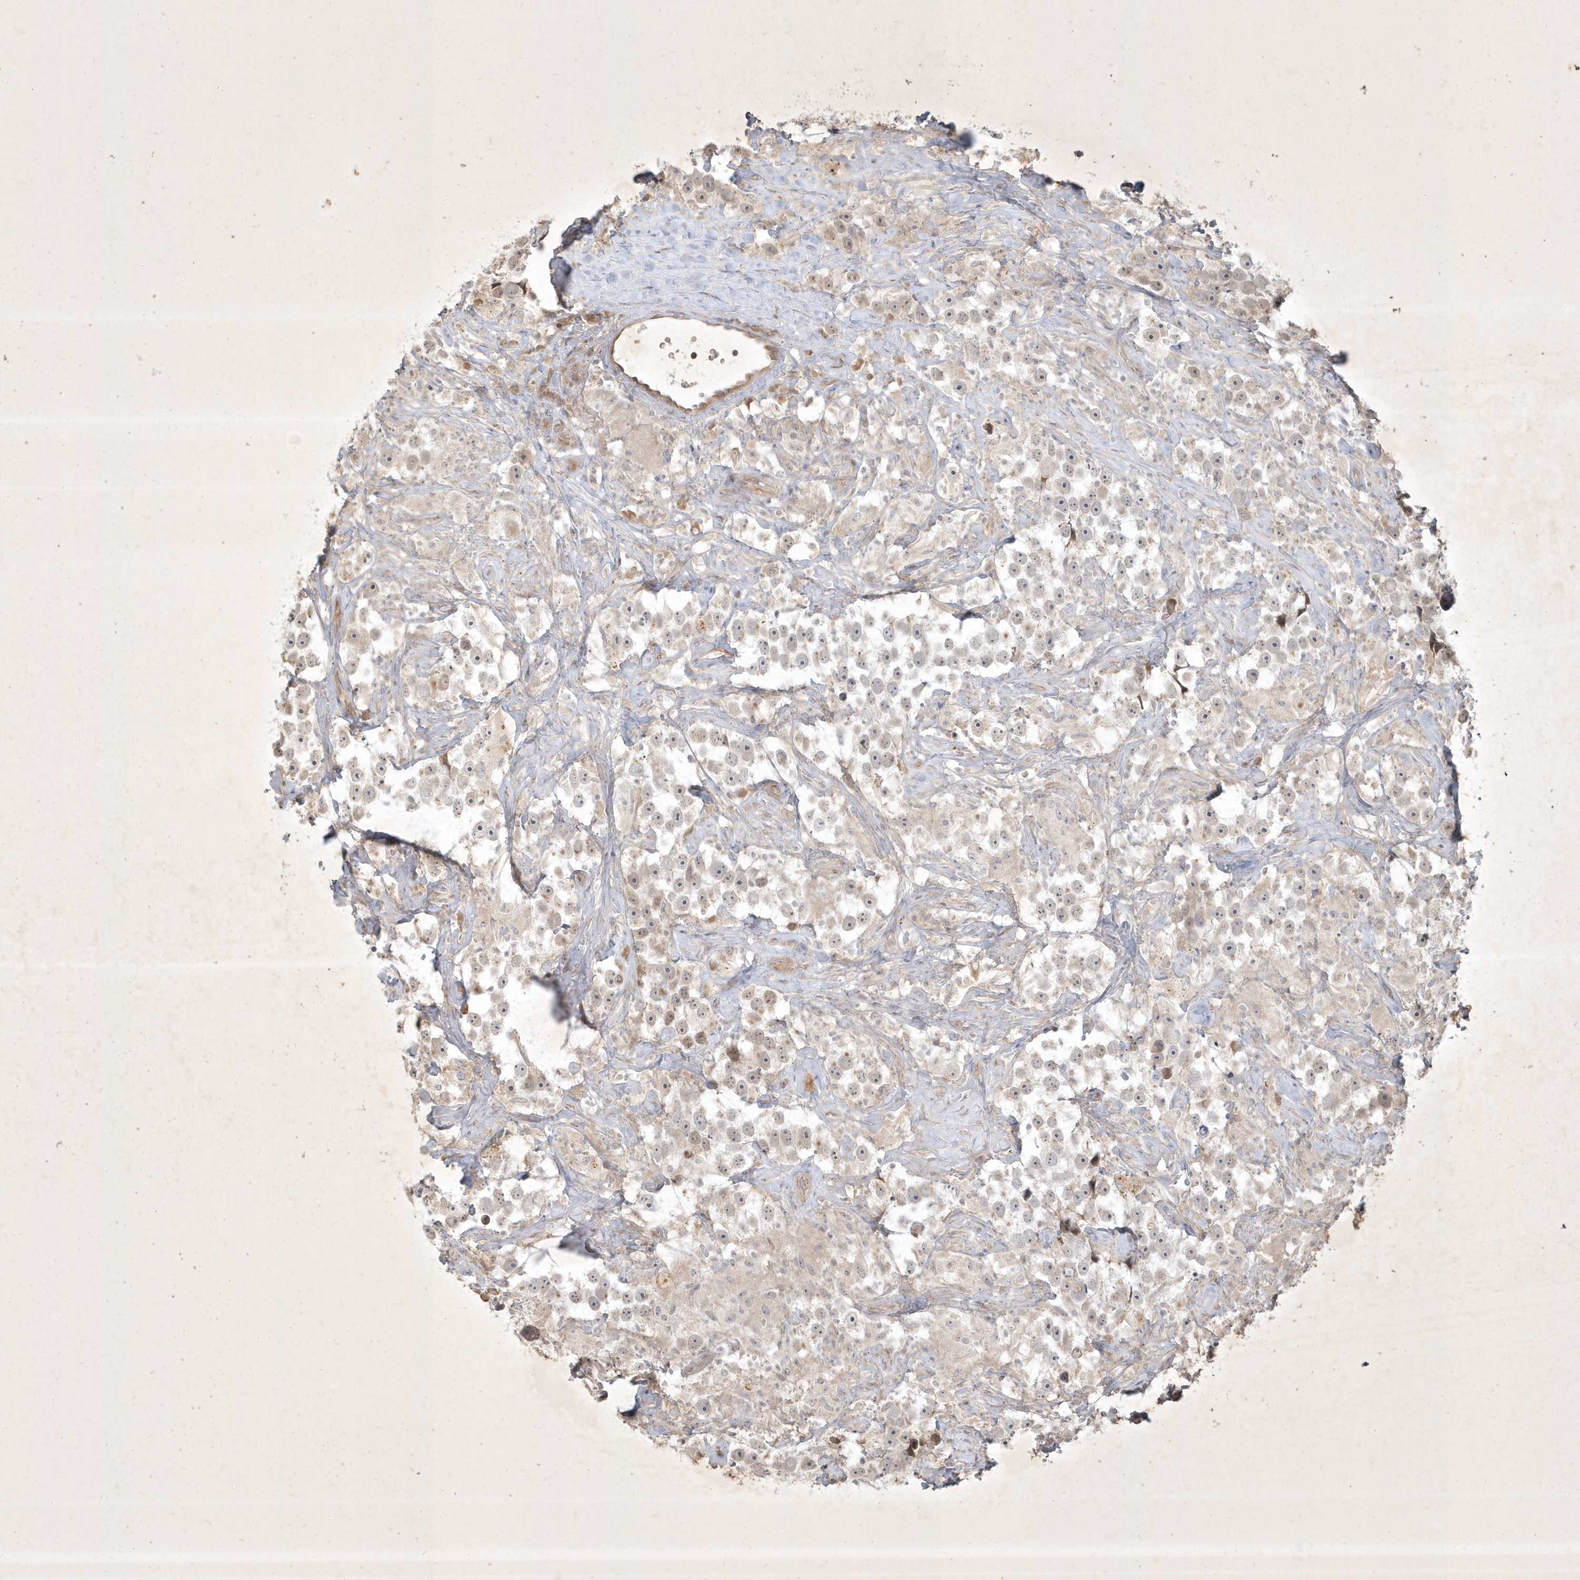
{"staining": {"intensity": "negative", "quantity": "none", "location": "none"}, "tissue": "testis cancer", "cell_type": "Tumor cells", "image_type": "cancer", "snomed": [{"axis": "morphology", "description": "Seminoma, NOS"}, {"axis": "topography", "description": "Testis"}], "caption": "The image displays no staining of tumor cells in seminoma (testis). (Stains: DAB immunohistochemistry with hematoxylin counter stain, Microscopy: brightfield microscopy at high magnification).", "gene": "BOD1", "patient": {"sex": "male", "age": 49}}